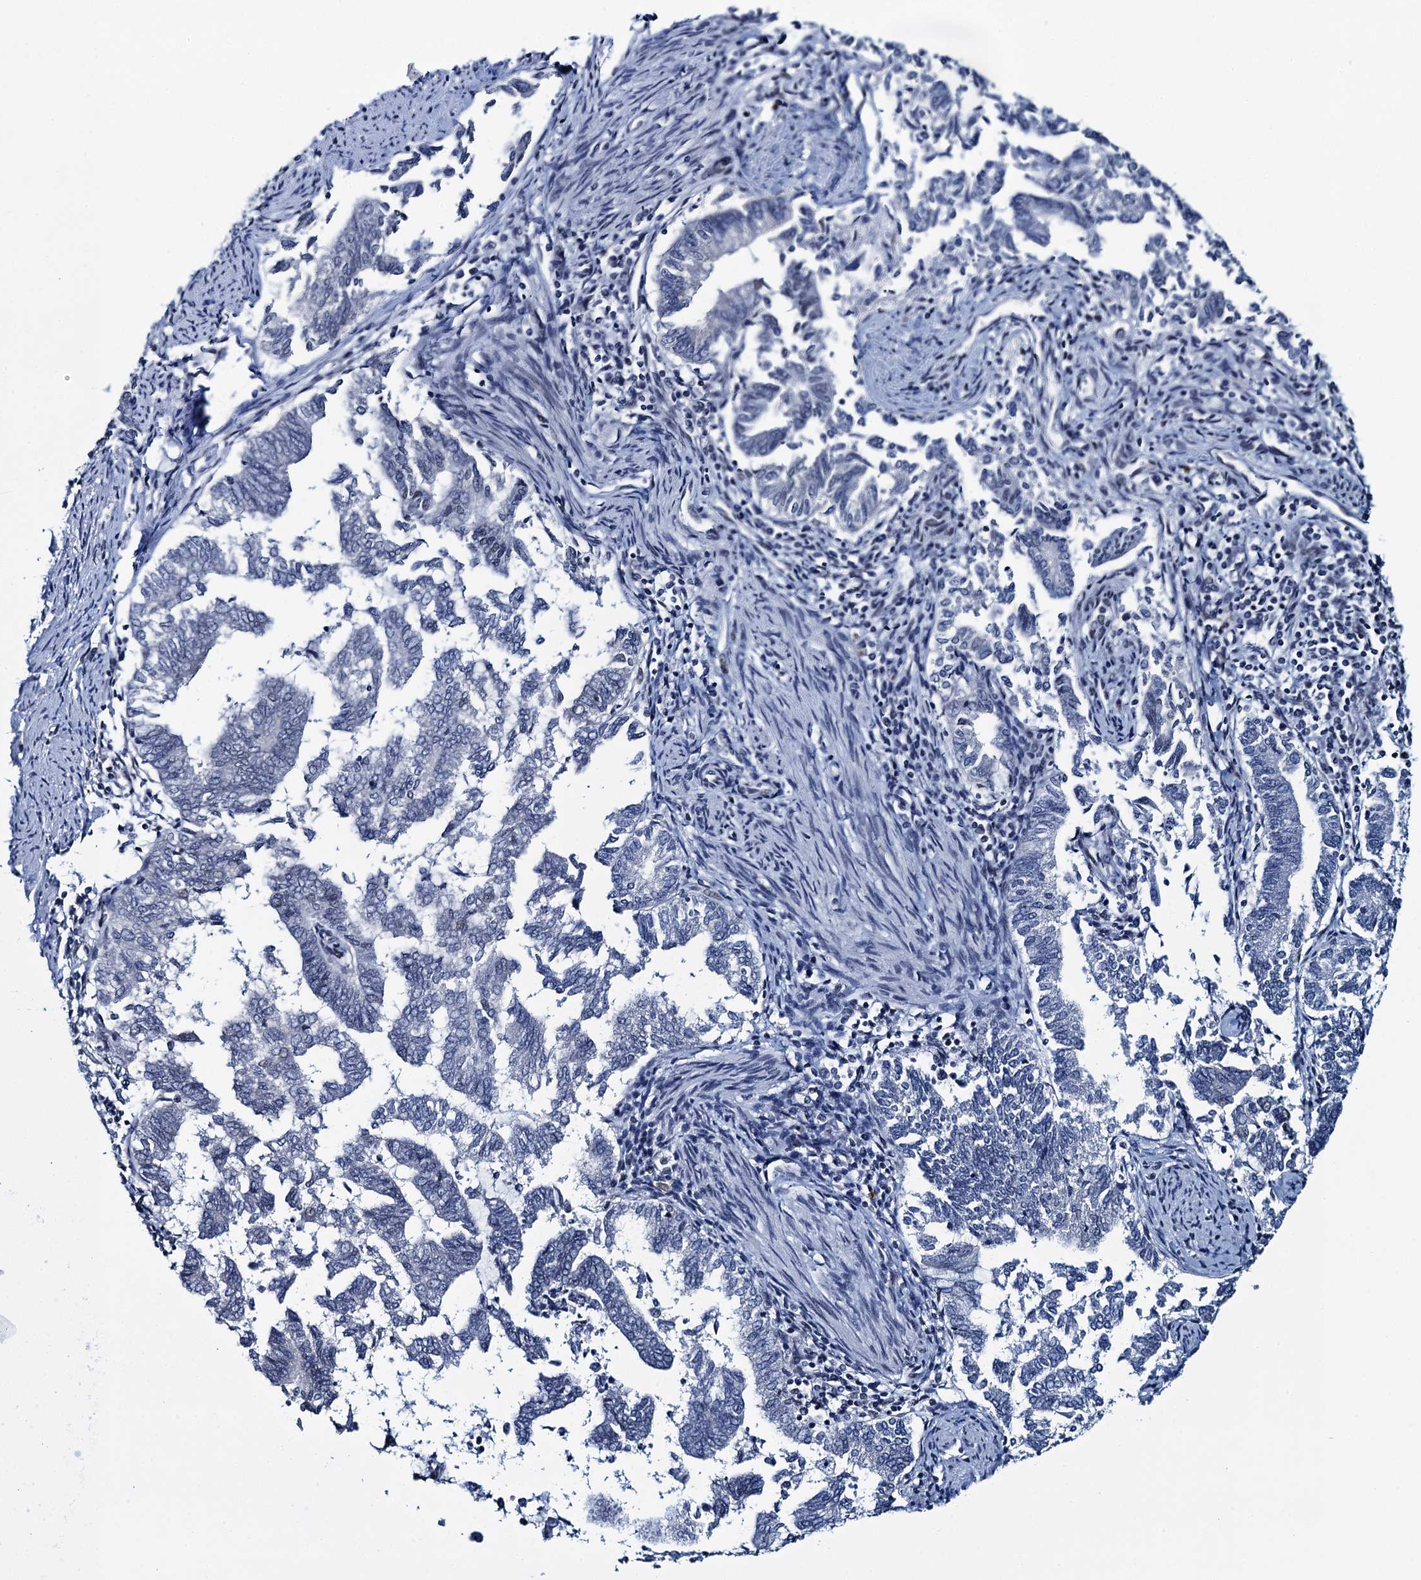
{"staining": {"intensity": "negative", "quantity": "none", "location": "none"}, "tissue": "endometrial cancer", "cell_type": "Tumor cells", "image_type": "cancer", "snomed": [{"axis": "morphology", "description": "Adenocarcinoma, NOS"}, {"axis": "topography", "description": "Endometrium"}], "caption": "Tumor cells are negative for protein expression in human endometrial adenocarcinoma.", "gene": "HNRNPUL2", "patient": {"sex": "female", "age": 79}}